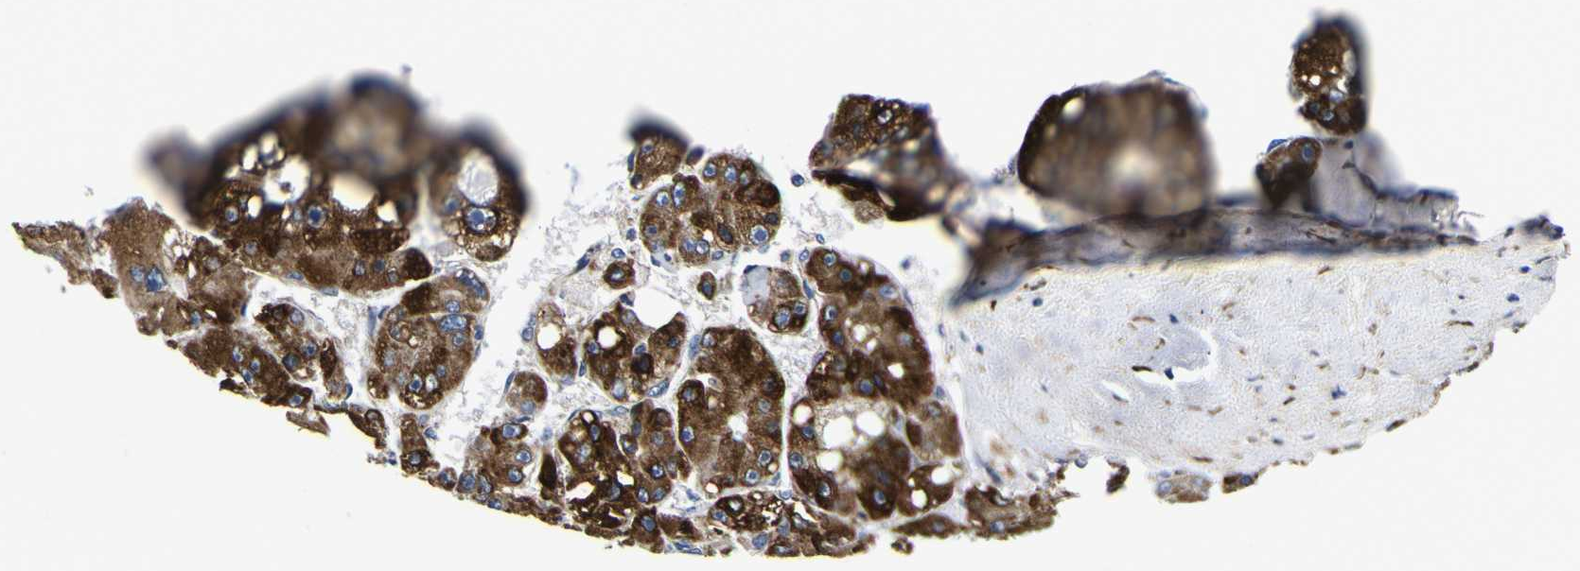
{"staining": {"intensity": "strong", "quantity": ">75%", "location": "cytoplasmic/membranous"}, "tissue": "liver cancer", "cell_type": "Tumor cells", "image_type": "cancer", "snomed": [{"axis": "morphology", "description": "Carcinoma, Hepatocellular, NOS"}, {"axis": "topography", "description": "Liver"}], "caption": "The image shows staining of liver cancer (hepatocellular carcinoma), revealing strong cytoplasmic/membranous protein positivity (brown color) within tumor cells. (Stains: DAB (3,3'-diaminobenzidine) in brown, nuclei in blue, Microscopy: brightfield microscopy at high magnification).", "gene": "SCD", "patient": {"sex": "female", "age": 61}}